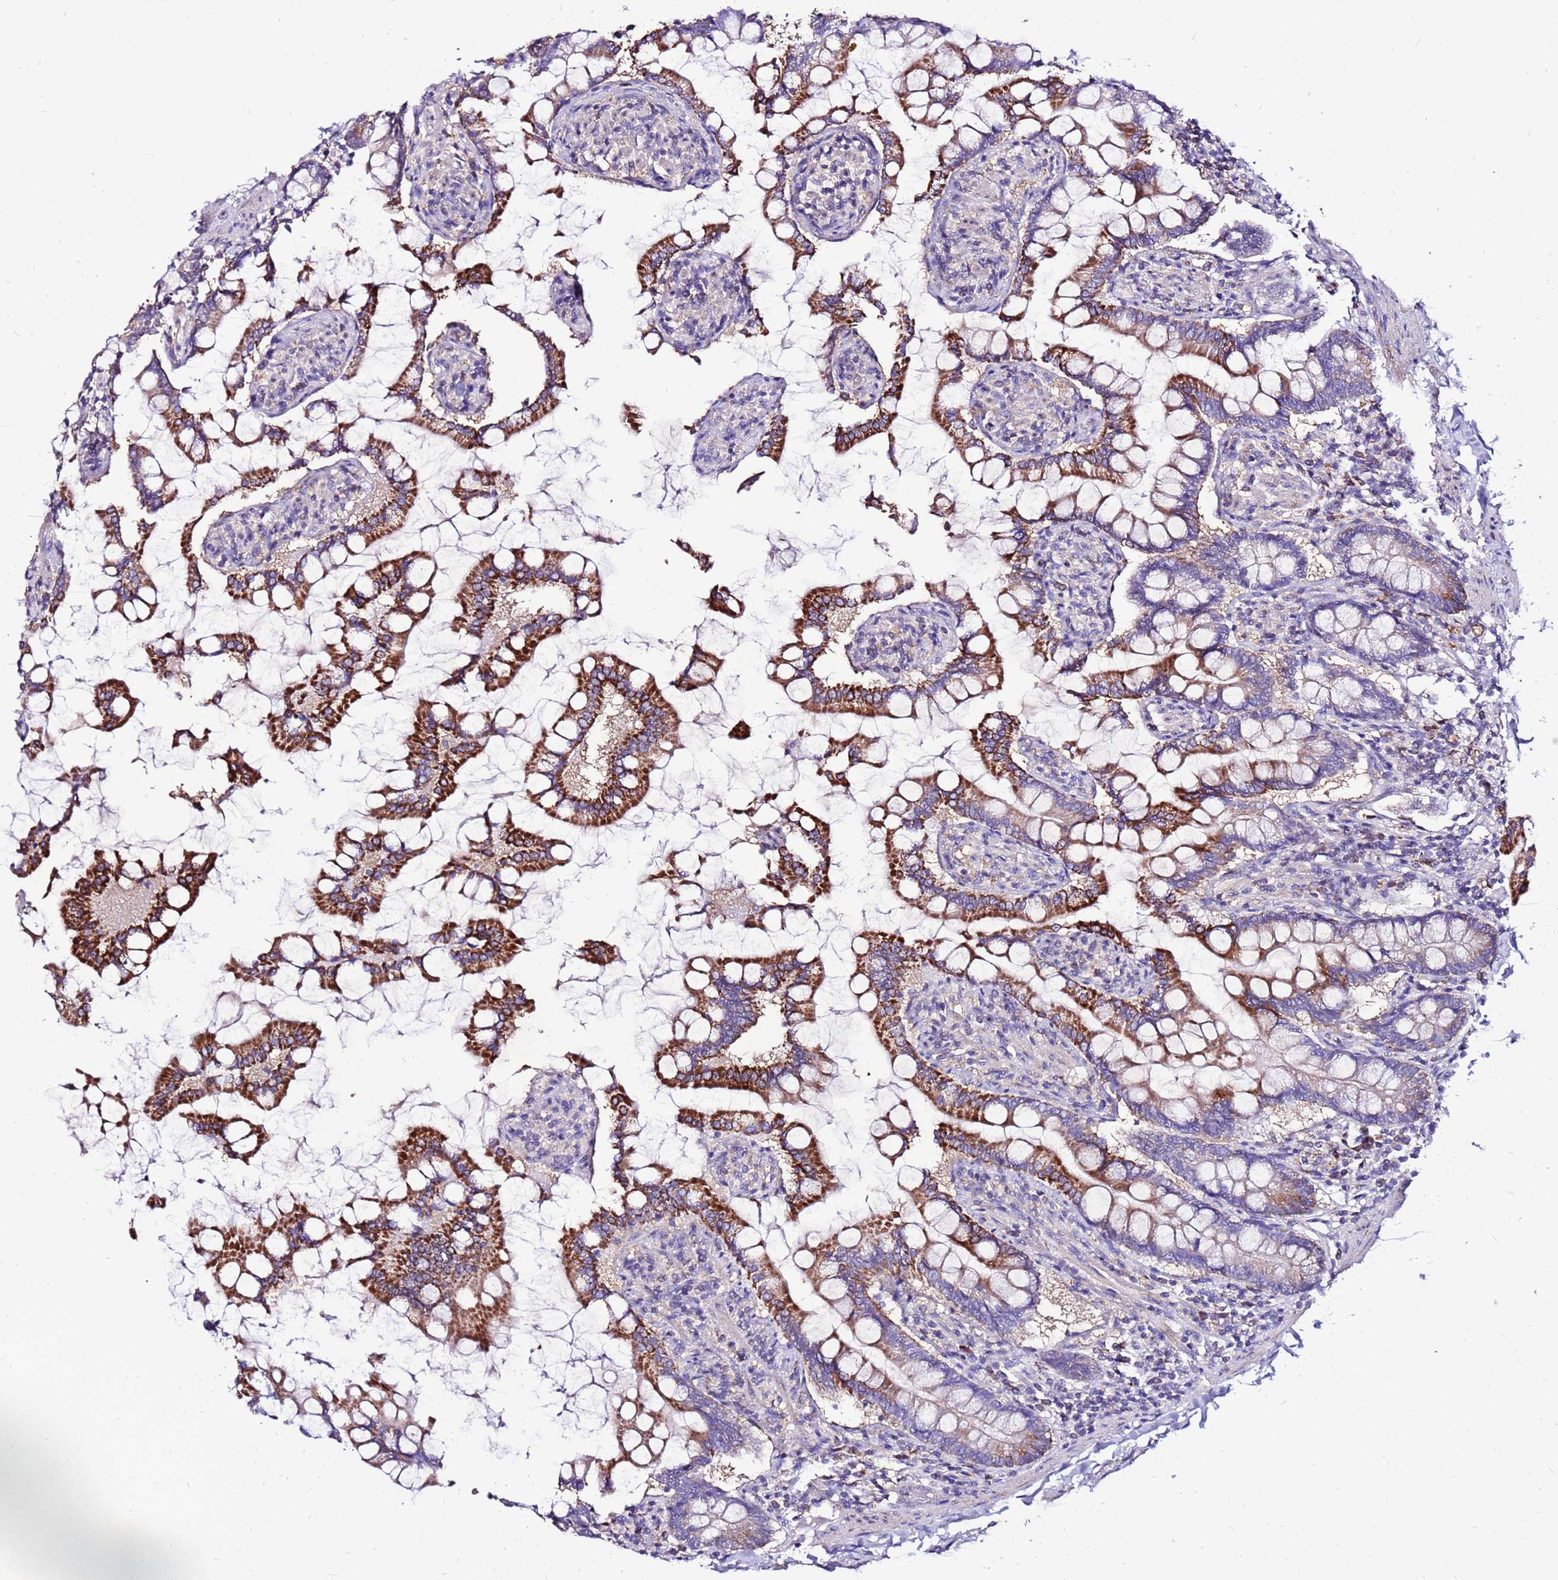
{"staining": {"intensity": "strong", "quantity": "25%-75%", "location": "cytoplasmic/membranous"}, "tissue": "small intestine", "cell_type": "Glandular cells", "image_type": "normal", "snomed": [{"axis": "morphology", "description": "Normal tissue, NOS"}, {"axis": "topography", "description": "Small intestine"}], "caption": "Immunohistochemistry (IHC) (DAB (3,3'-diaminobenzidine)) staining of normal human small intestine demonstrates strong cytoplasmic/membranous protein expression in about 25%-75% of glandular cells. The staining was performed using DAB (3,3'-diaminobenzidine) to visualize the protein expression in brown, while the nuclei were stained in blue with hematoxylin (Magnification: 20x).", "gene": "TMEM106C", "patient": {"sex": "male", "age": 41}}